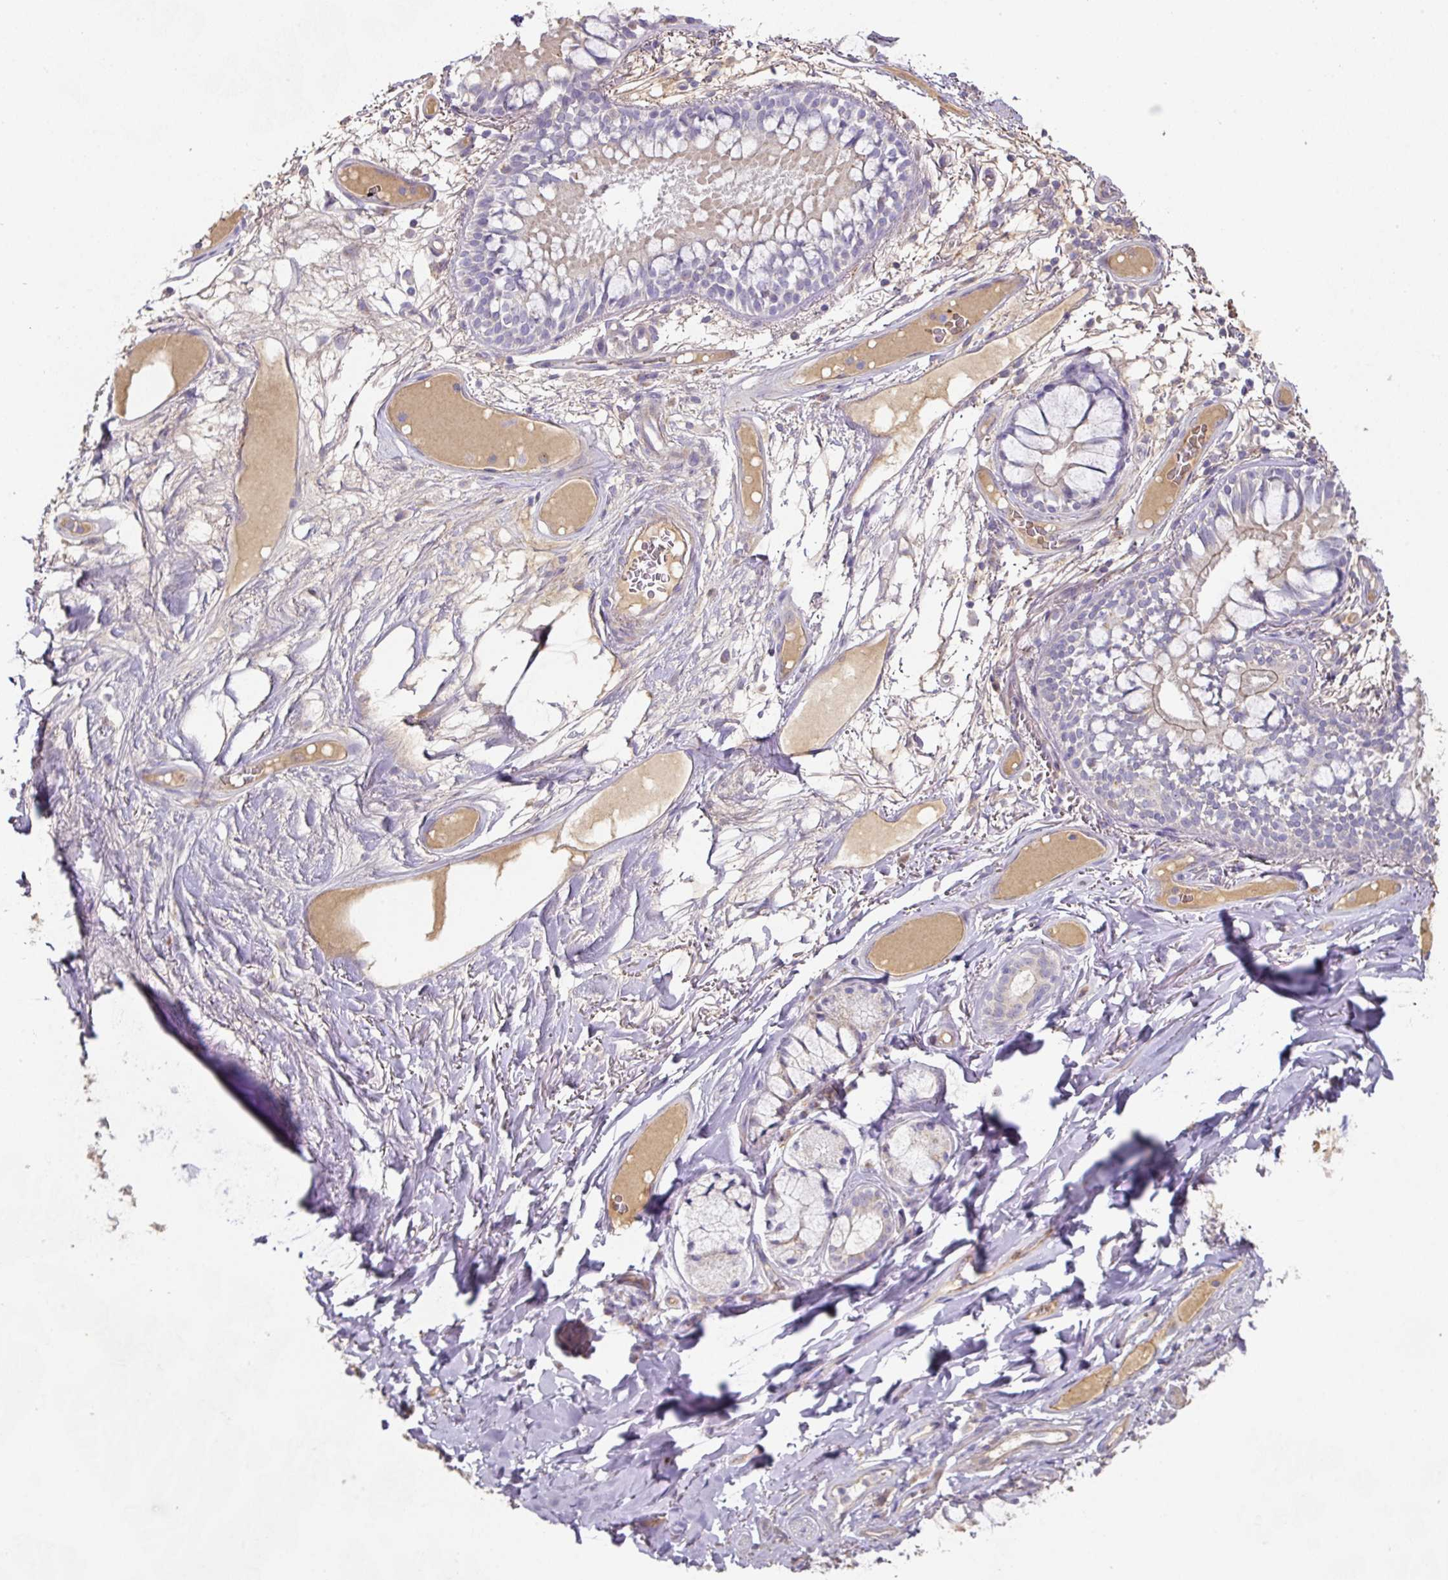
{"staining": {"intensity": "negative", "quantity": "none", "location": "none"}, "tissue": "adipose tissue", "cell_type": "Adipocytes", "image_type": "normal", "snomed": [{"axis": "morphology", "description": "Normal tissue, NOS"}, {"axis": "topography", "description": "Bronchus"}], "caption": "A high-resolution micrograph shows immunohistochemistry staining of unremarkable adipose tissue, which reveals no significant staining in adipocytes.", "gene": "TARM1", "patient": {"sex": "male", "age": 70}}